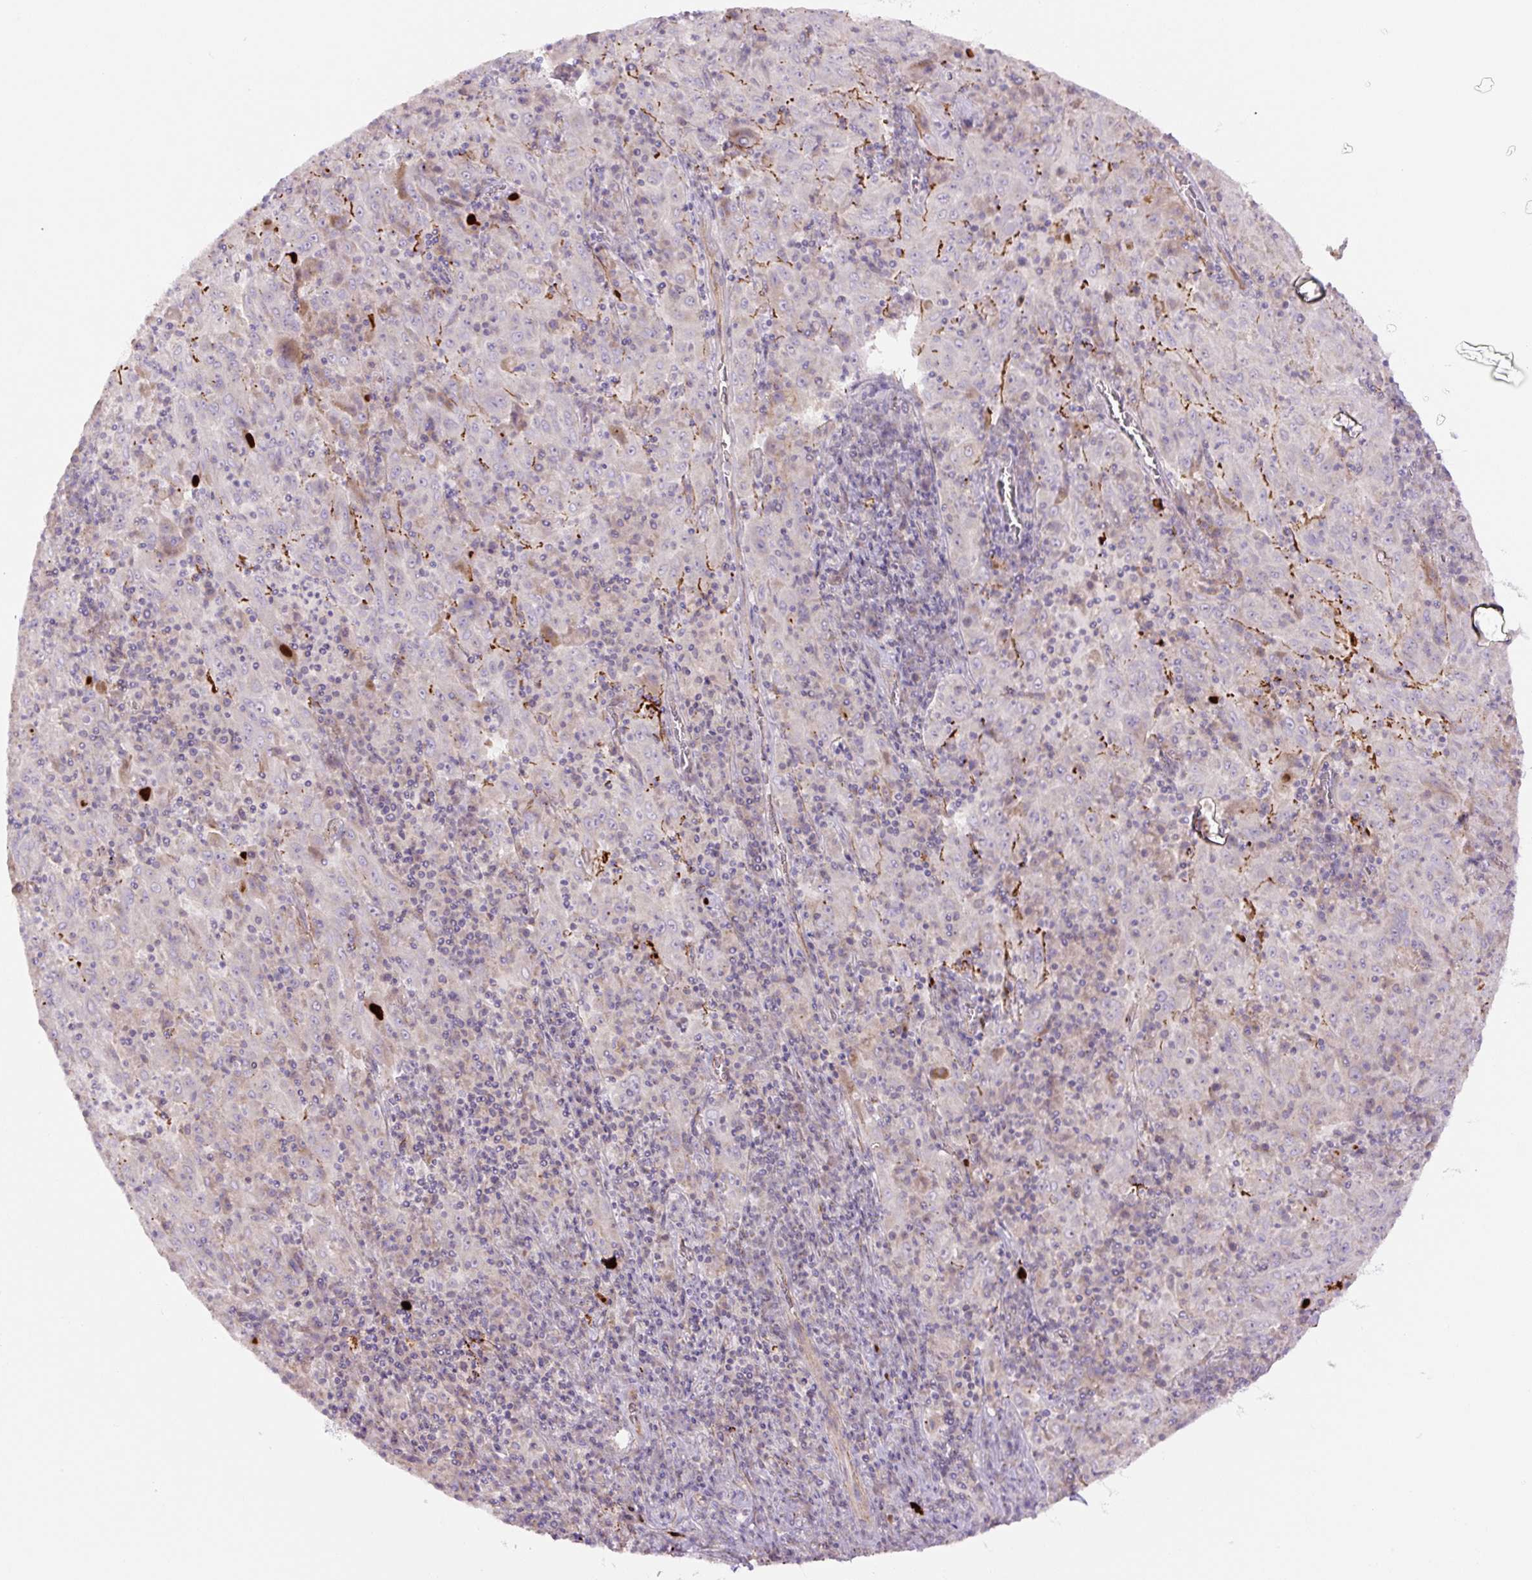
{"staining": {"intensity": "negative", "quantity": "none", "location": "none"}, "tissue": "pancreatic cancer", "cell_type": "Tumor cells", "image_type": "cancer", "snomed": [{"axis": "morphology", "description": "Adenocarcinoma, NOS"}, {"axis": "topography", "description": "Pancreas"}], "caption": "IHC micrograph of adenocarcinoma (pancreatic) stained for a protein (brown), which displays no staining in tumor cells.", "gene": "CCNI2", "patient": {"sex": "male", "age": 63}}